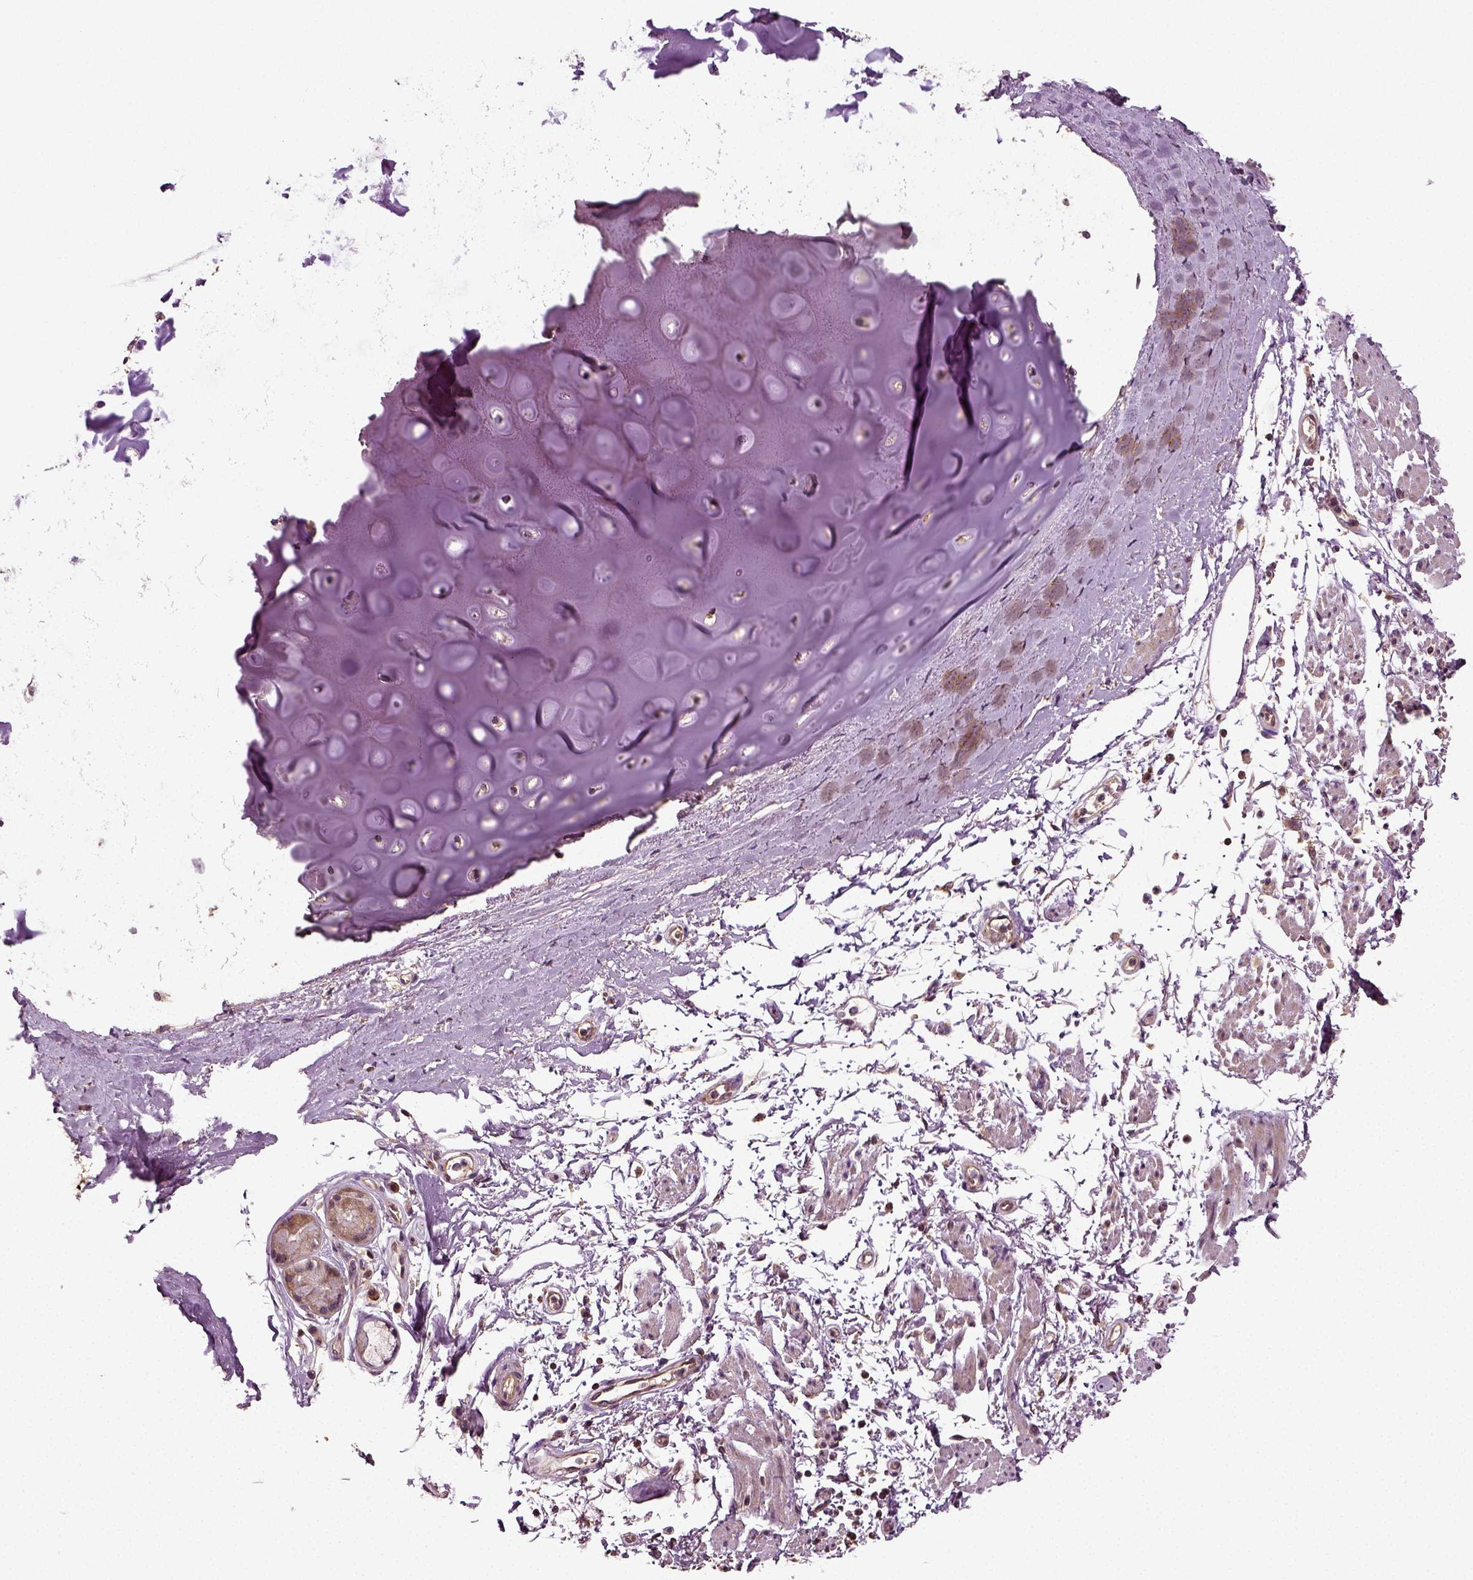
{"staining": {"intensity": "weak", "quantity": "25%-75%", "location": "cytoplasmic/membranous"}, "tissue": "bronchus", "cell_type": "Respiratory epithelial cells", "image_type": "normal", "snomed": [{"axis": "morphology", "description": "Normal tissue, NOS"}, {"axis": "topography", "description": "Lymph node"}, {"axis": "topography", "description": "Bronchus"}], "caption": "The histopathology image shows staining of benign bronchus, revealing weak cytoplasmic/membranous protein expression (brown color) within respiratory epithelial cells.", "gene": "ERV3", "patient": {"sex": "female", "age": 70}}